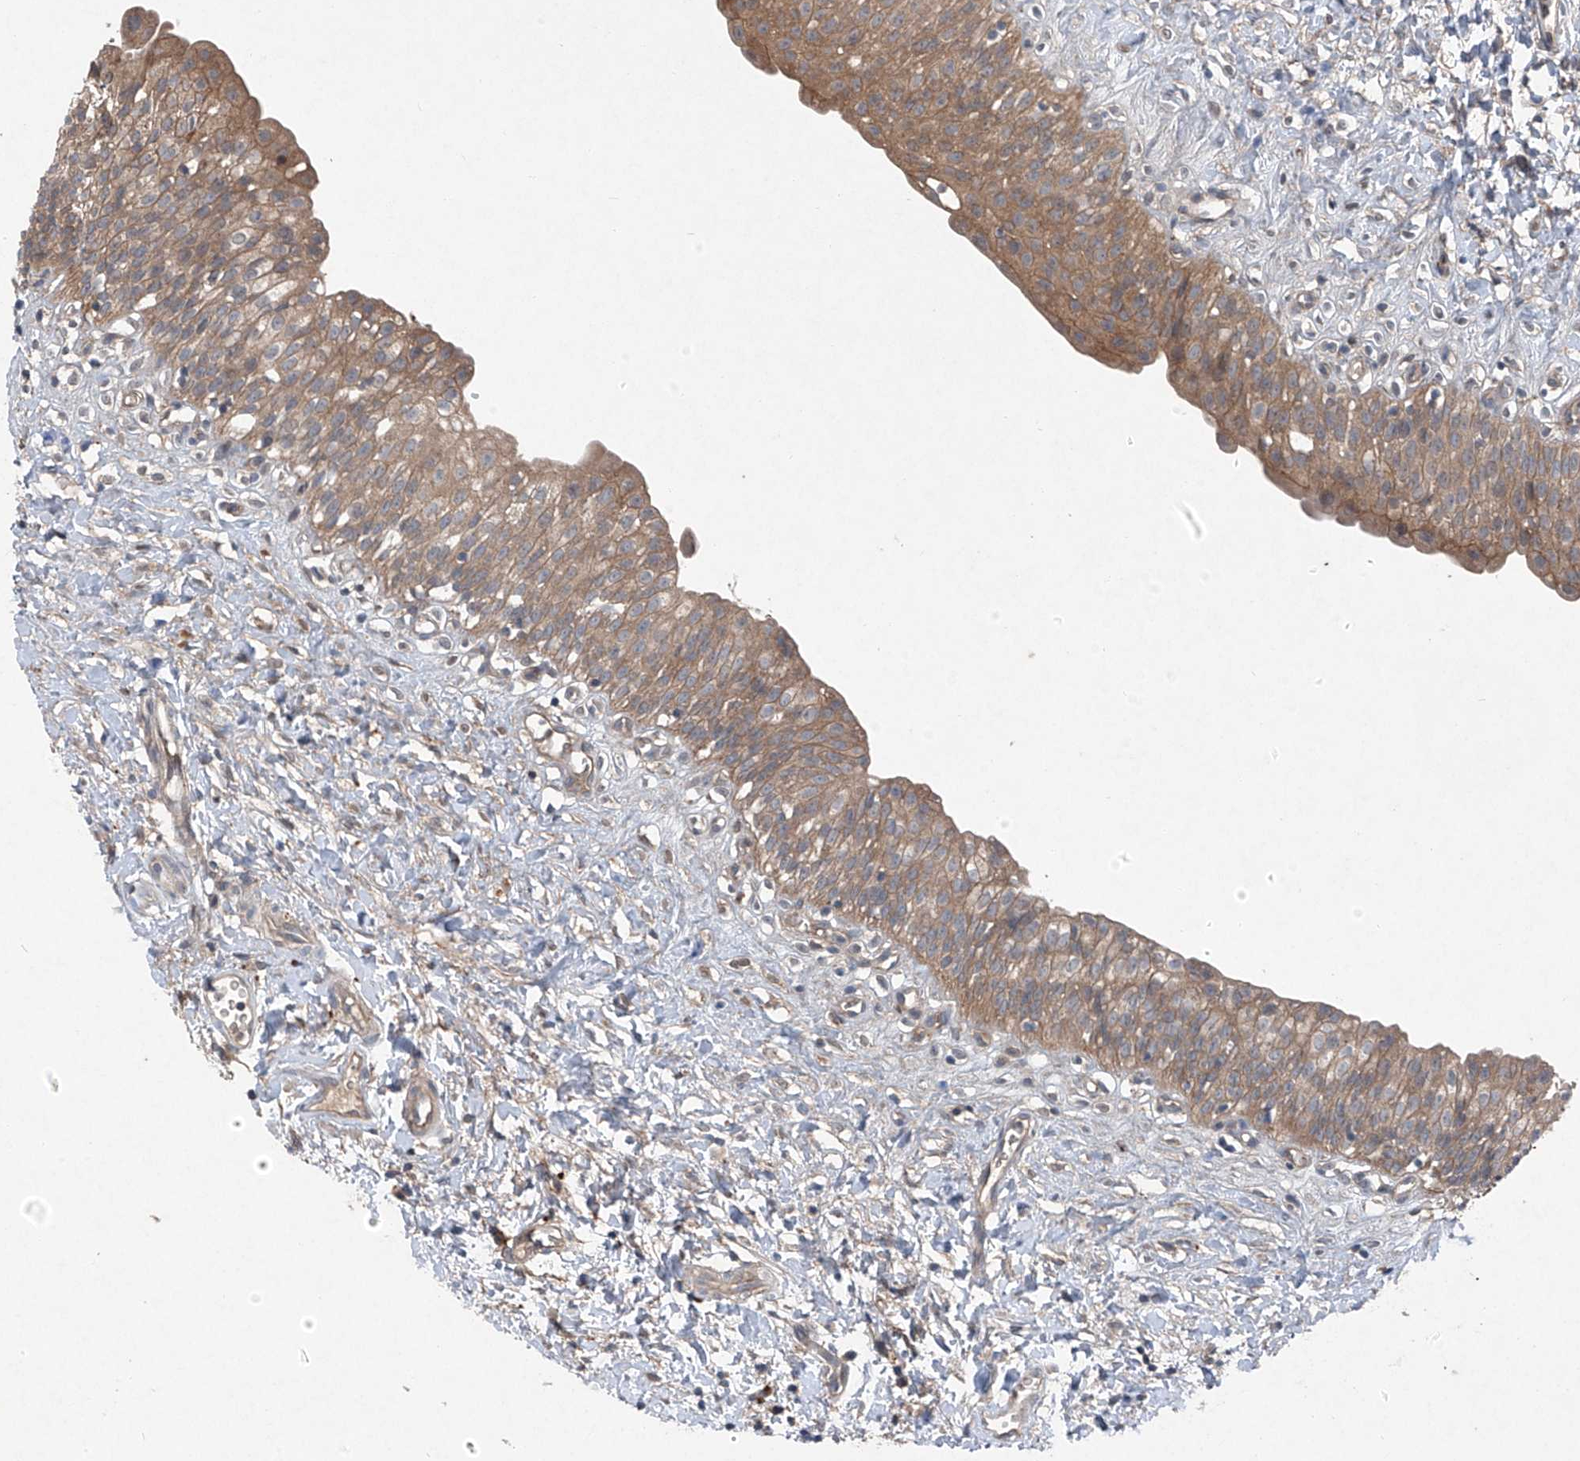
{"staining": {"intensity": "moderate", "quantity": ">75%", "location": "cytoplasmic/membranous"}, "tissue": "urinary bladder", "cell_type": "Urothelial cells", "image_type": "normal", "snomed": [{"axis": "morphology", "description": "Normal tissue, NOS"}, {"axis": "topography", "description": "Urinary bladder"}], "caption": "Urinary bladder was stained to show a protein in brown. There is medium levels of moderate cytoplasmic/membranous staining in about >75% of urothelial cells. Nuclei are stained in blue.", "gene": "FOXRED2", "patient": {"sex": "male", "age": 51}}